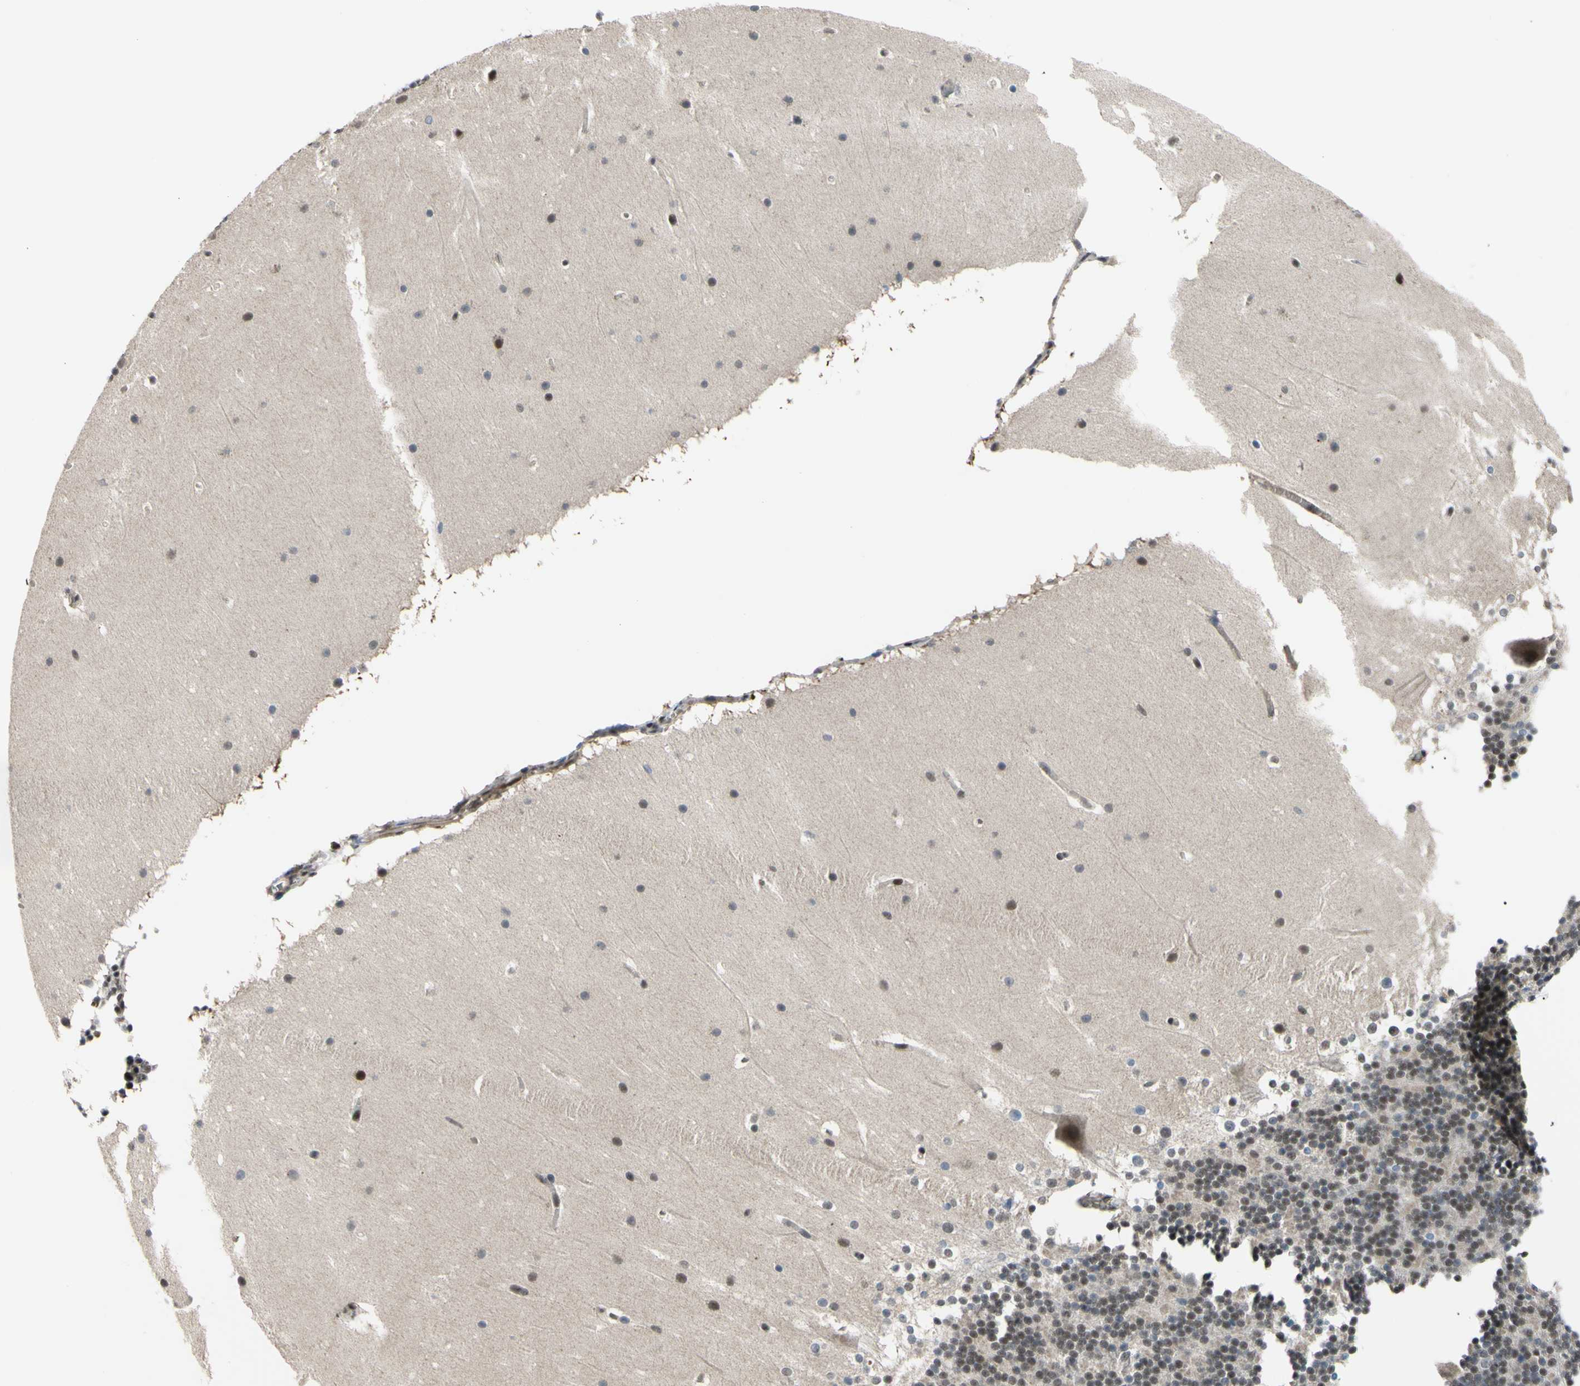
{"staining": {"intensity": "moderate", "quantity": "25%-75%", "location": "nuclear"}, "tissue": "cerebellum", "cell_type": "Cells in granular layer", "image_type": "normal", "snomed": [{"axis": "morphology", "description": "Normal tissue, NOS"}, {"axis": "topography", "description": "Cerebellum"}], "caption": "A medium amount of moderate nuclear staining is identified in about 25%-75% of cells in granular layer in unremarkable cerebellum.", "gene": "THAP12", "patient": {"sex": "female", "age": 19}}